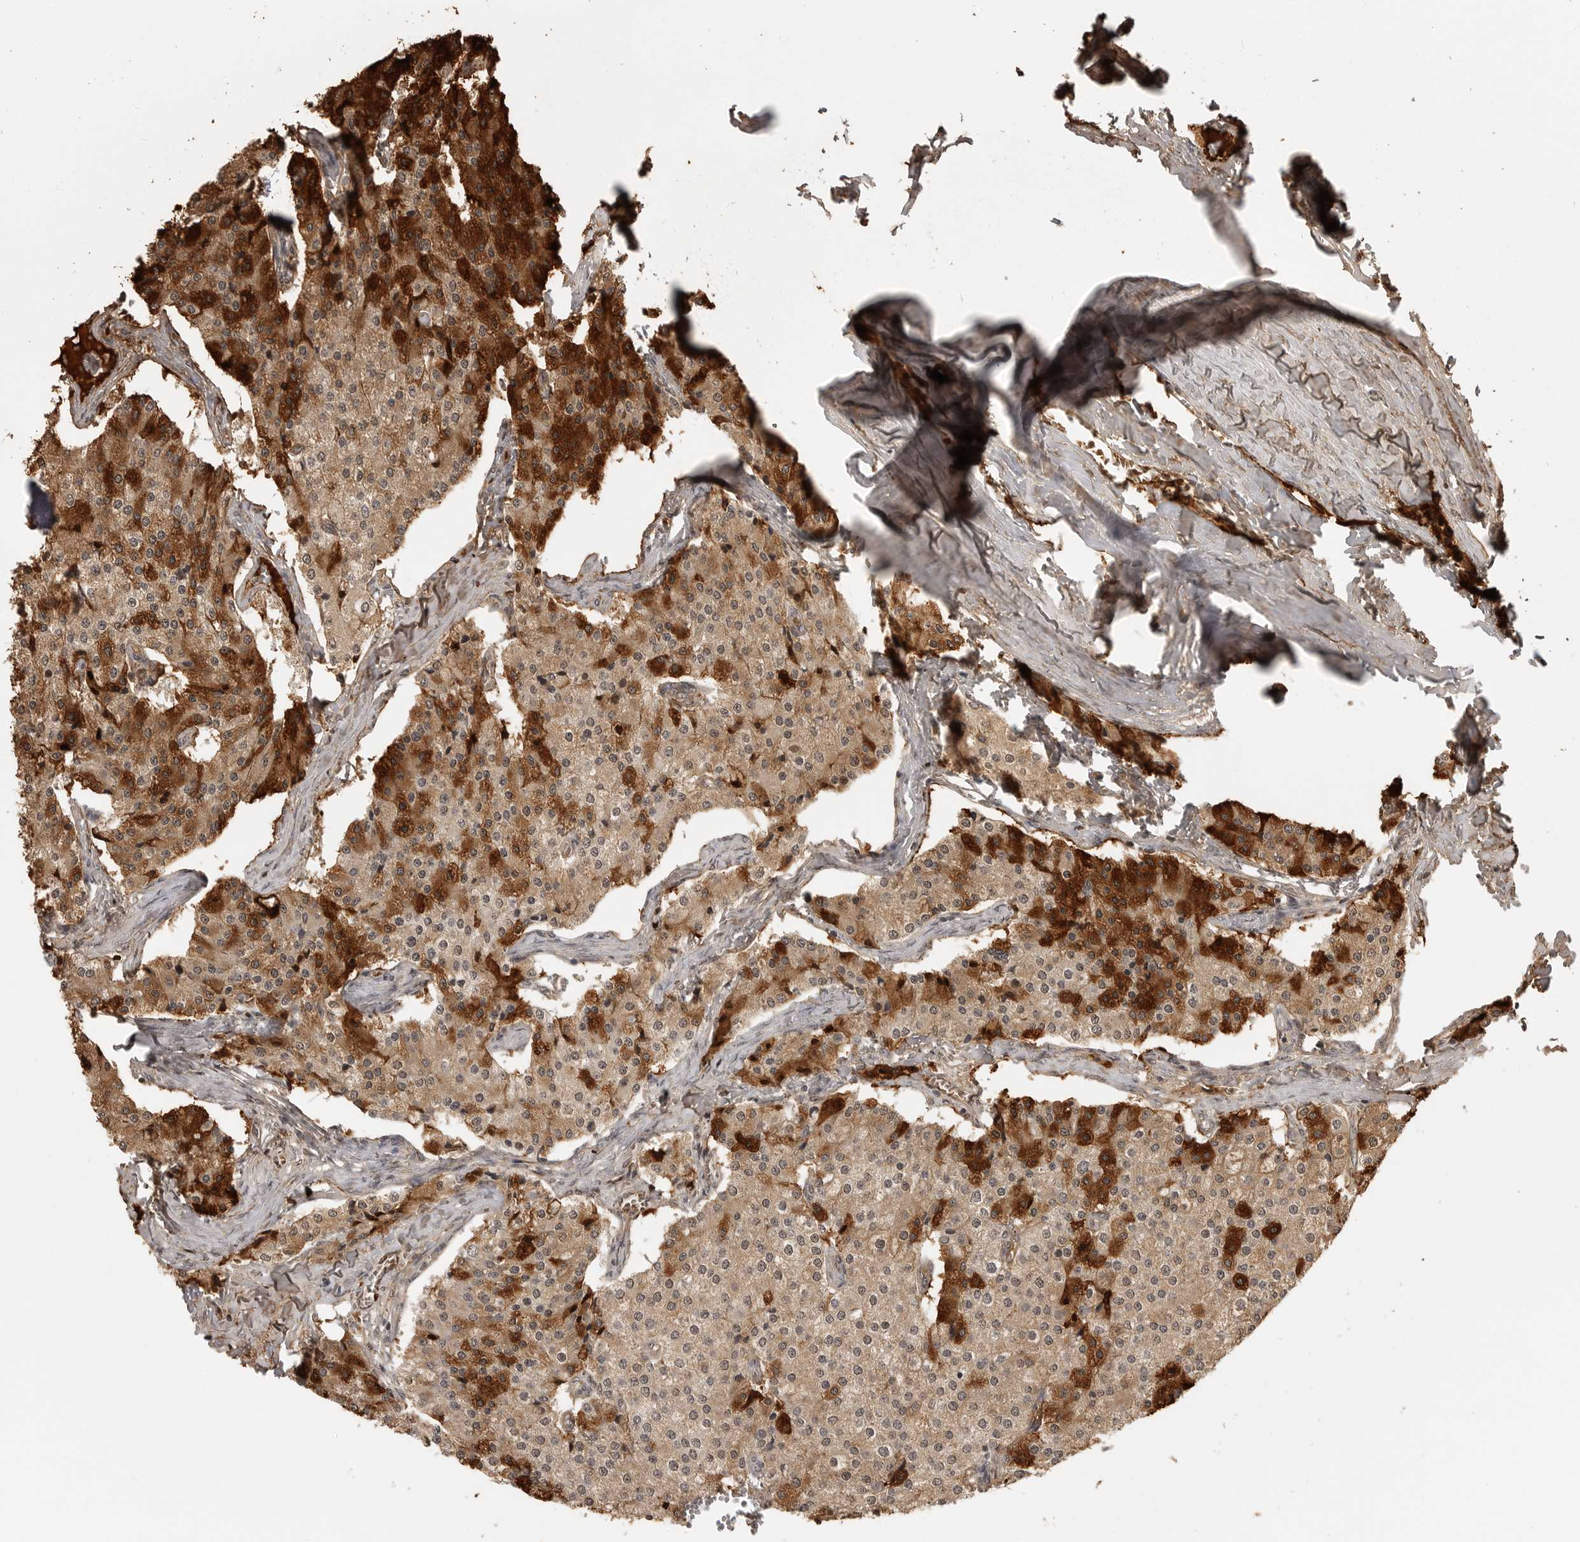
{"staining": {"intensity": "strong", "quantity": "25%-75%", "location": "cytoplasmic/membranous"}, "tissue": "carcinoid", "cell_type": "Tumor cells", "image_type": "cancer", "snomed": [{"axis": "morphology", "description": "Carcinoid, malignant, NOS"}, {"axis": "topography", "description": "Colon"}], "caption": "Immunohistochemistry of human carcinoid exhibits high levels of strong cytoplasmic/membranous expression in about 25%-75% of tumor cells.", "gene": "CLOCK", "patient": {"sex": "female", "age": 52}}